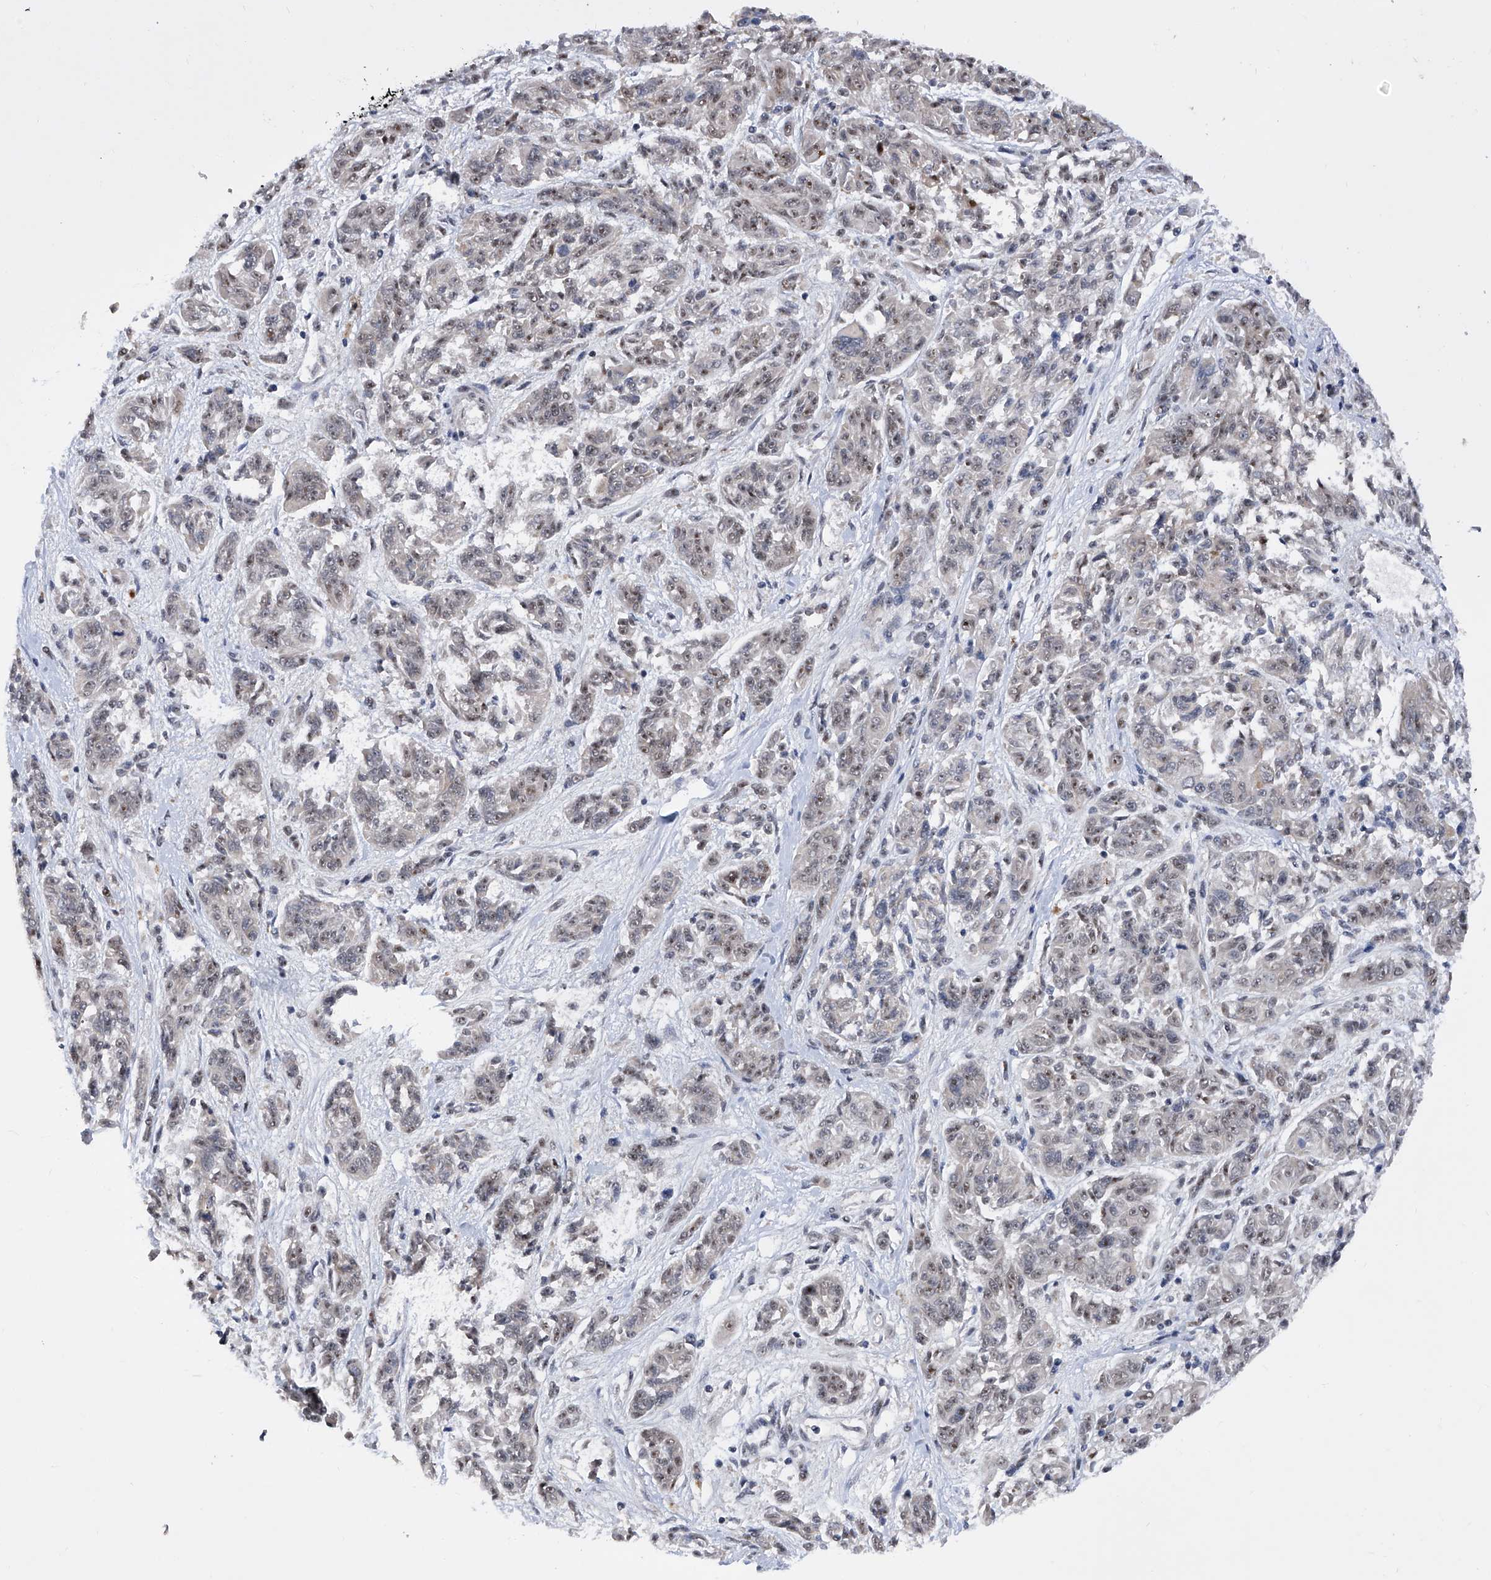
{"staining": {"intensity": "weak", "quantity": "<25%", "location": "nuclear"}, "tissue": "melanoma", "cell_type": "Tumor cells", "image_type": "cancer", "snomed": [{"axis": "morphology", "description": "Malignant melanoma, NOS"}, {"axis": "topography", "description": "Skin"}], "caption": "A micrograph of human malignant melanoma is negative for staining in tumor cells.", "gene": "RAD54L", "patient": {"sex": "male", "age": 53}}